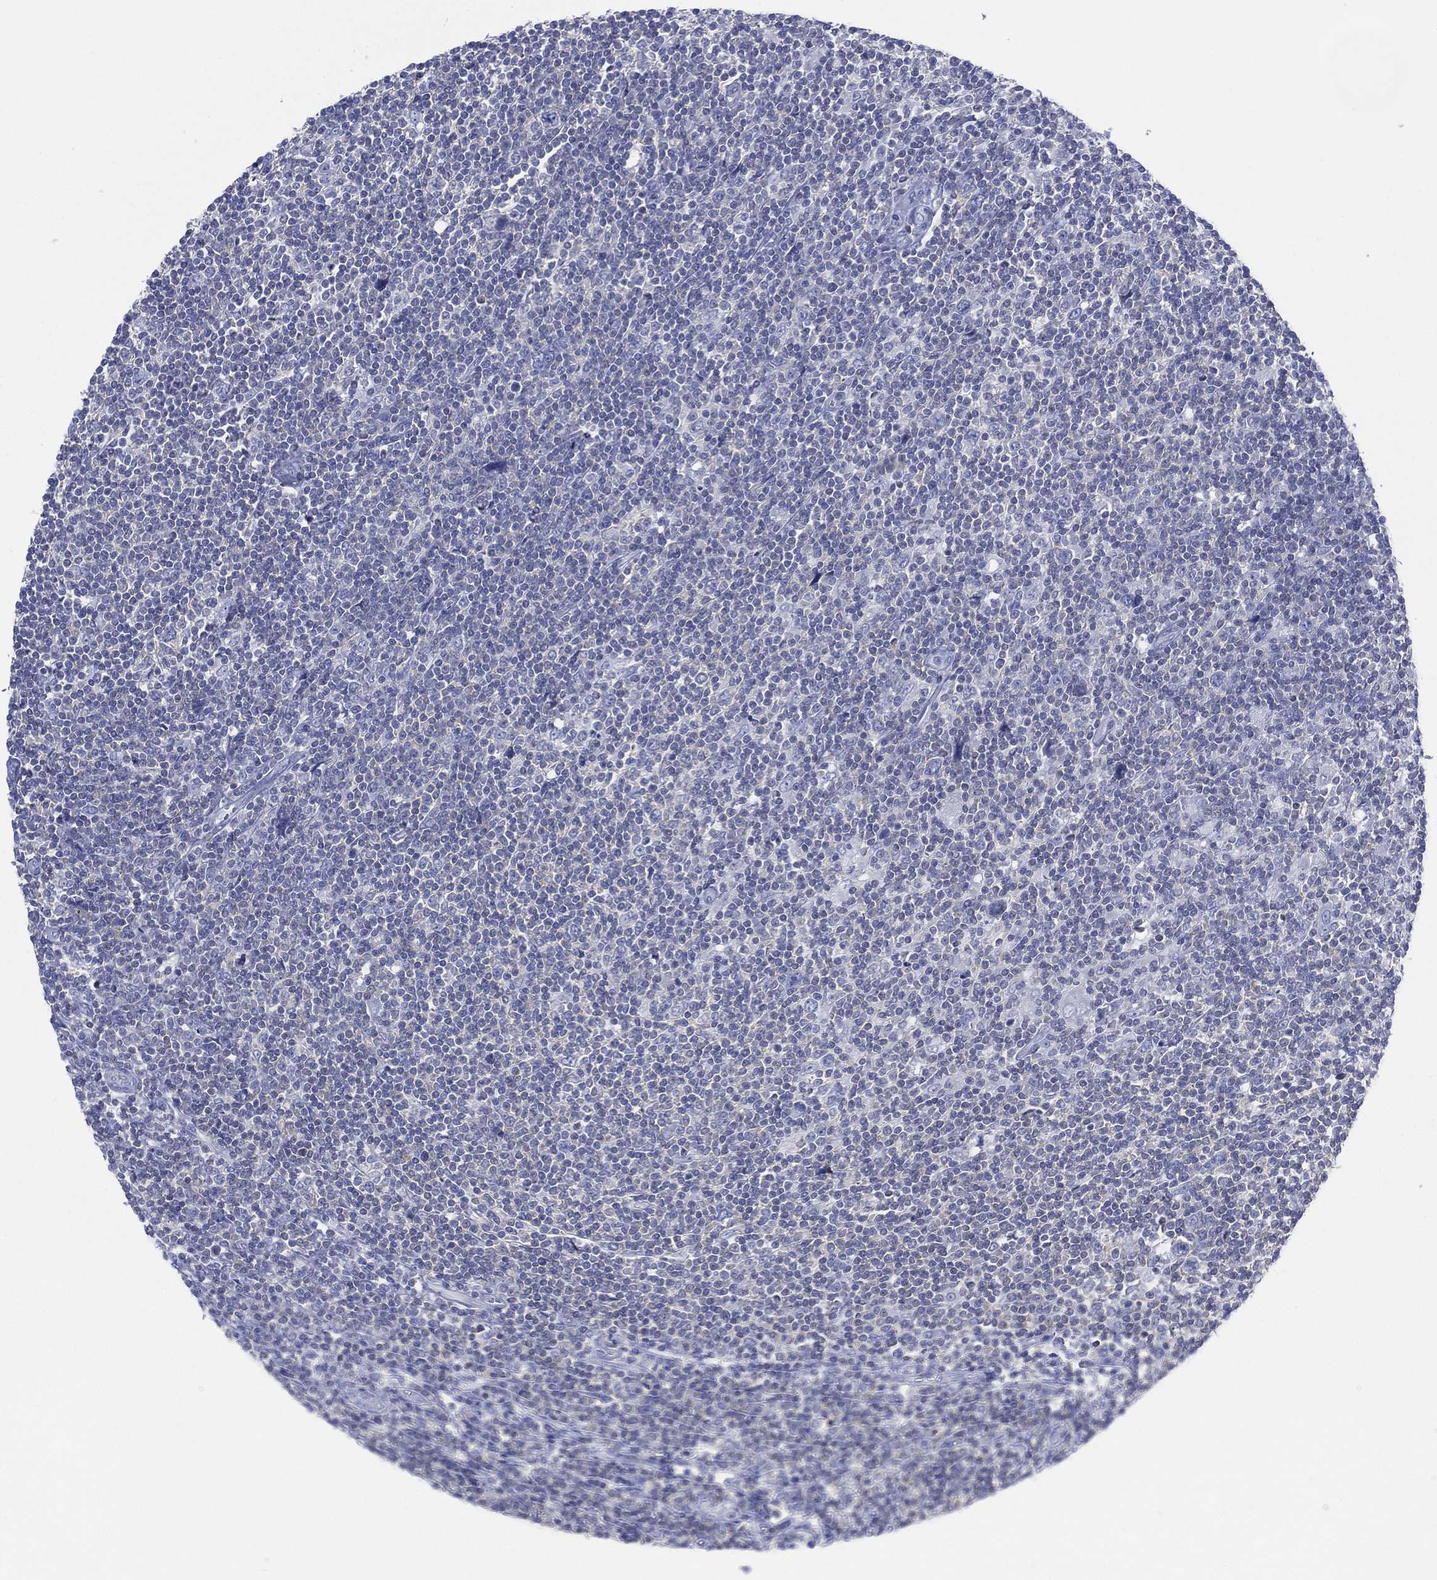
{"staining": {"intensity": "negative", "quantity": "none", "location": "none"}, "tissue": "lymphoma", "cell_type": "Tumor cells", "image_type": "cancer", "snomed": [{"axis": "morphology", "description": "Hodgkin's disease, NOS"}, {"axis": "topography", "description": "Lymph node"}], "caption": "Tumor cells are negative for brown protein staining in Hodgkin's disease.", "gene": "SEPTIN1", "patient": {"sex": "male", "age": 40}}